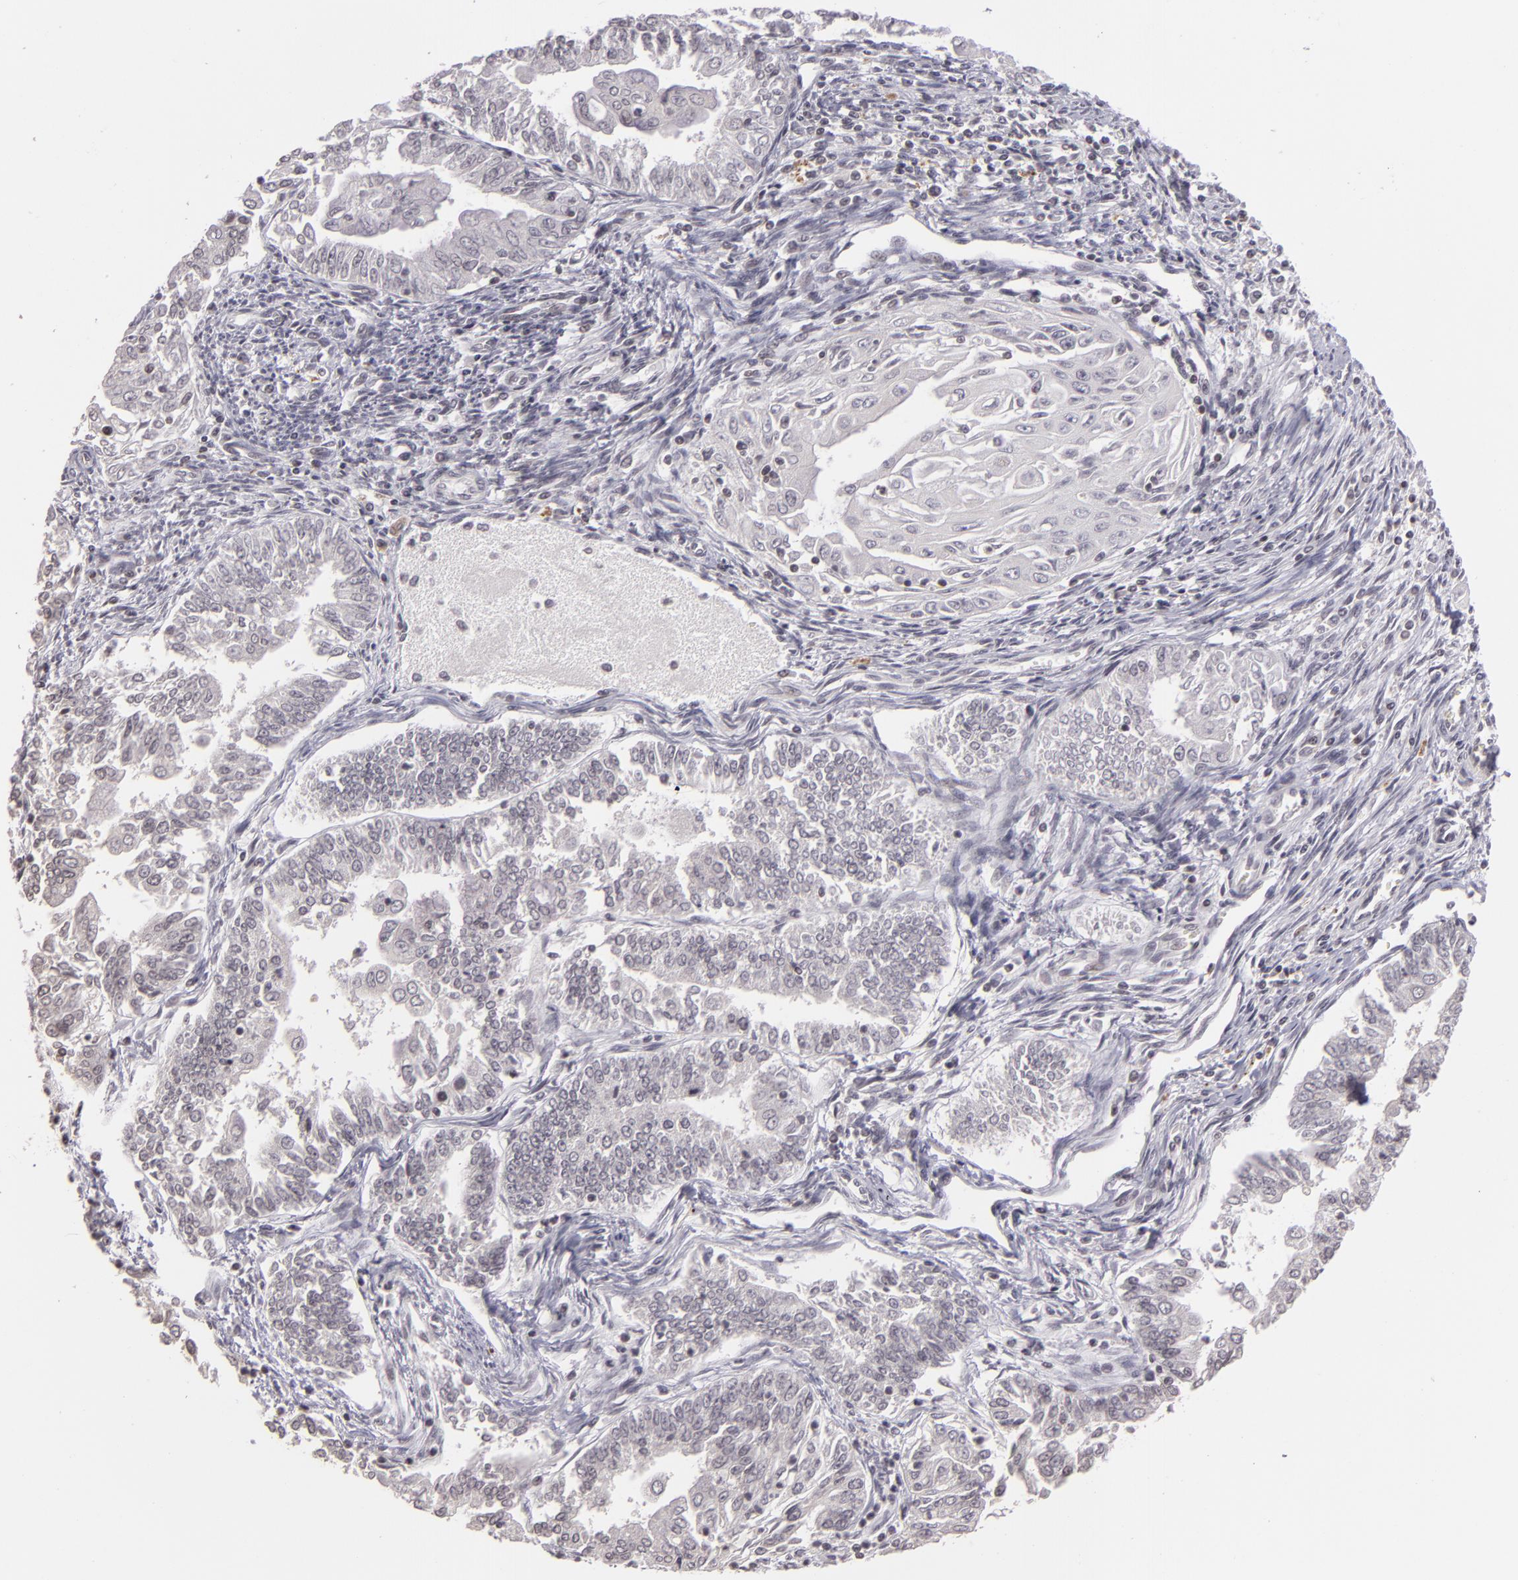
{"staining": {"intensity": "negative", "quantity": "none", "location": "none"}, "tissue": "endometrial cancer", "cell_type": "Tumor cells", "image_type": "cancer", "snomed": [{"axis": "morphology", "description": "Adenocarcinoma, NOS"}, {"axis": "topography", "description": "Endometrium"}], "caption": "This photomicrograph is of endometrial cancer stained with immunohistochemistry to label a protein in brown with the nuclei are counter-stained blue. There is no staining in tumor cells.", "gene": "AKAP6", "patient": {"sex": "female", "age": 75}}